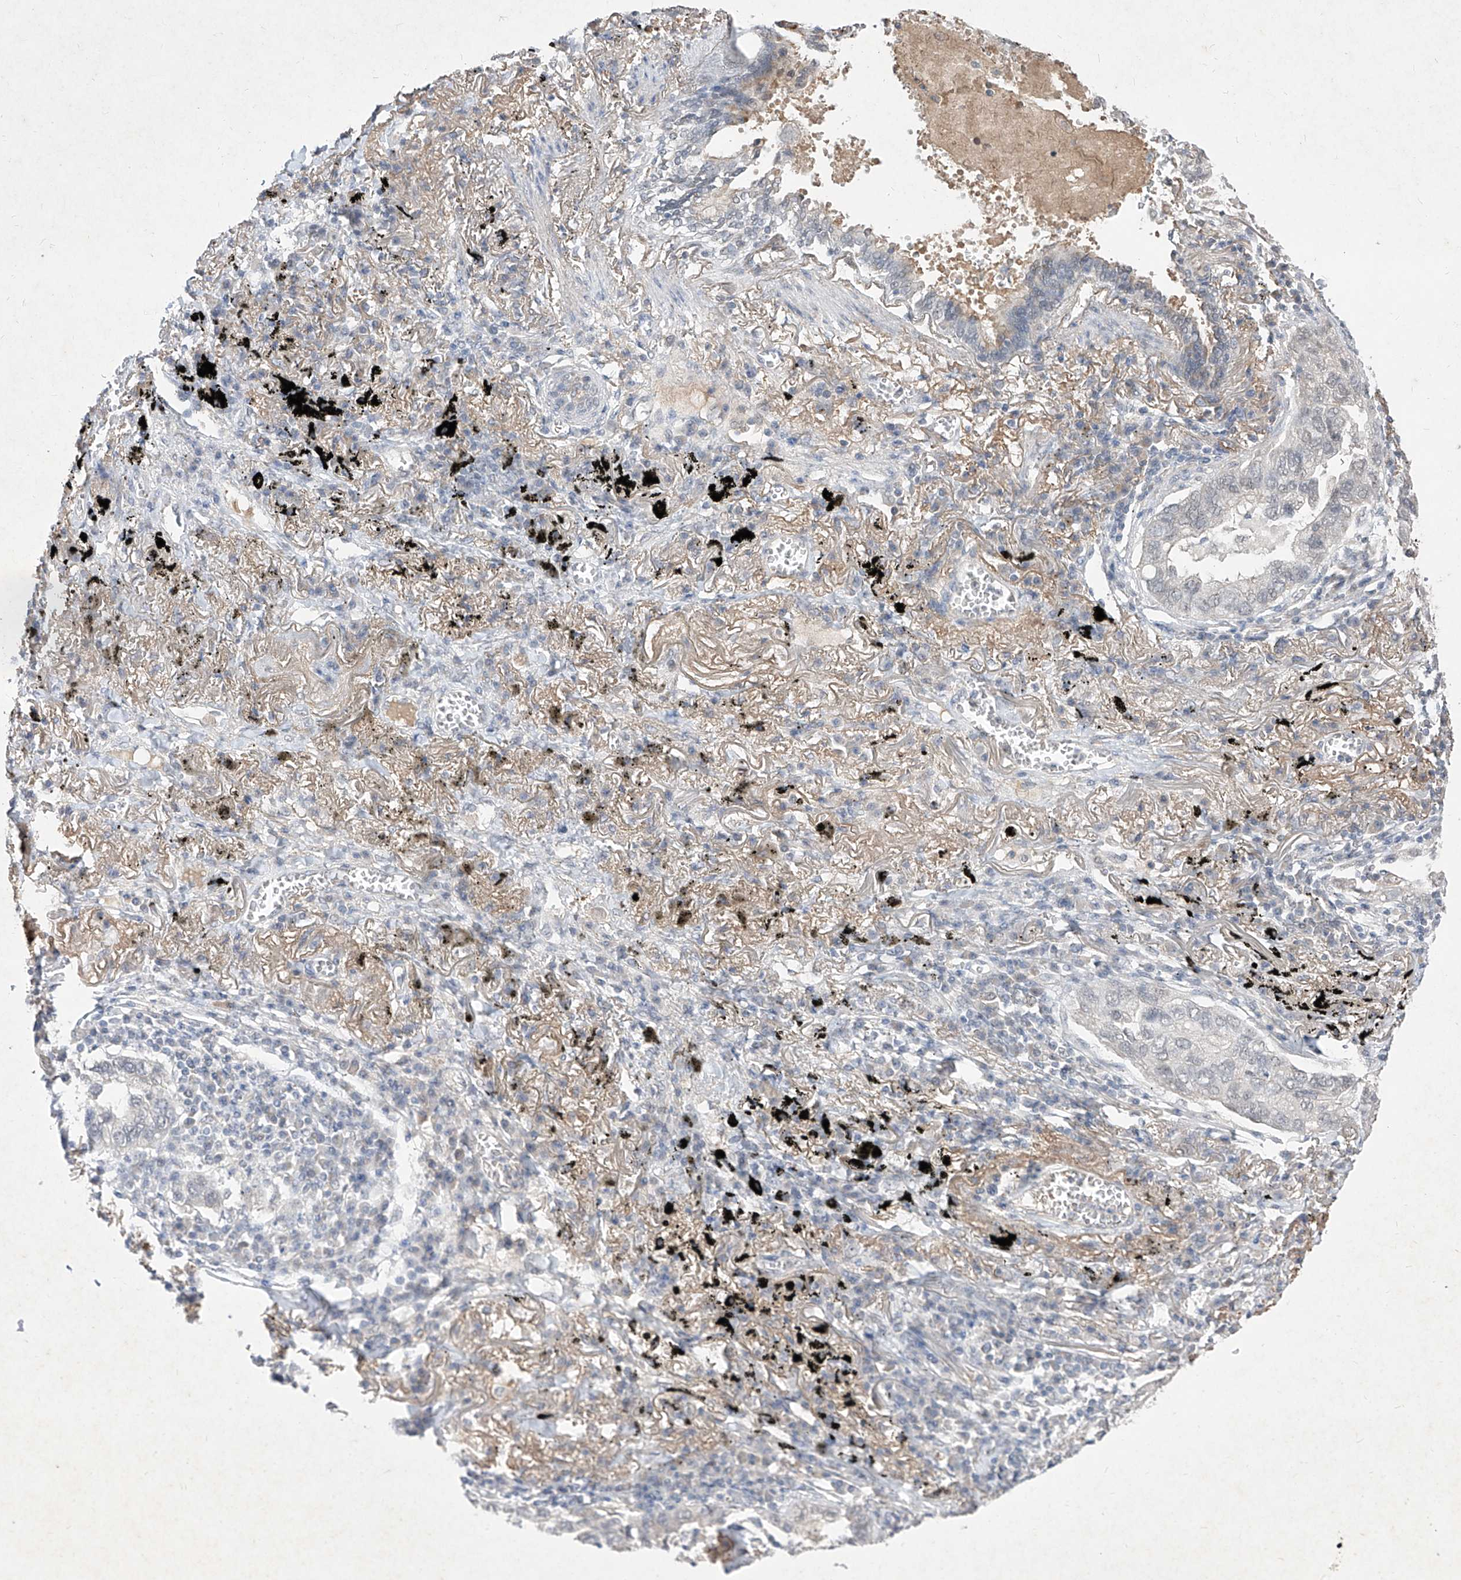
{"staining": {"intensity": "negative", "quantity": "none", "location": "none"}, "tissue": "lung cancer", "cell_type": "Tumor cells", "image_type": "cancer", "snomed": [{"axis": "morphology", "description": "Adenocarcinoma, NOS"}, {"axis": "topography", "description": "Lung"}], "caption": "Tumor cells show no significant protein expression in adenocarcinoma (lung). The staining was performed using DAB to visualize the protein expression in brown, while the nuclei were stained in blue with hematoxylin (Magnification: 20x).", "gene": "C4A", "patient": {"sex": "male", "age": 65}}